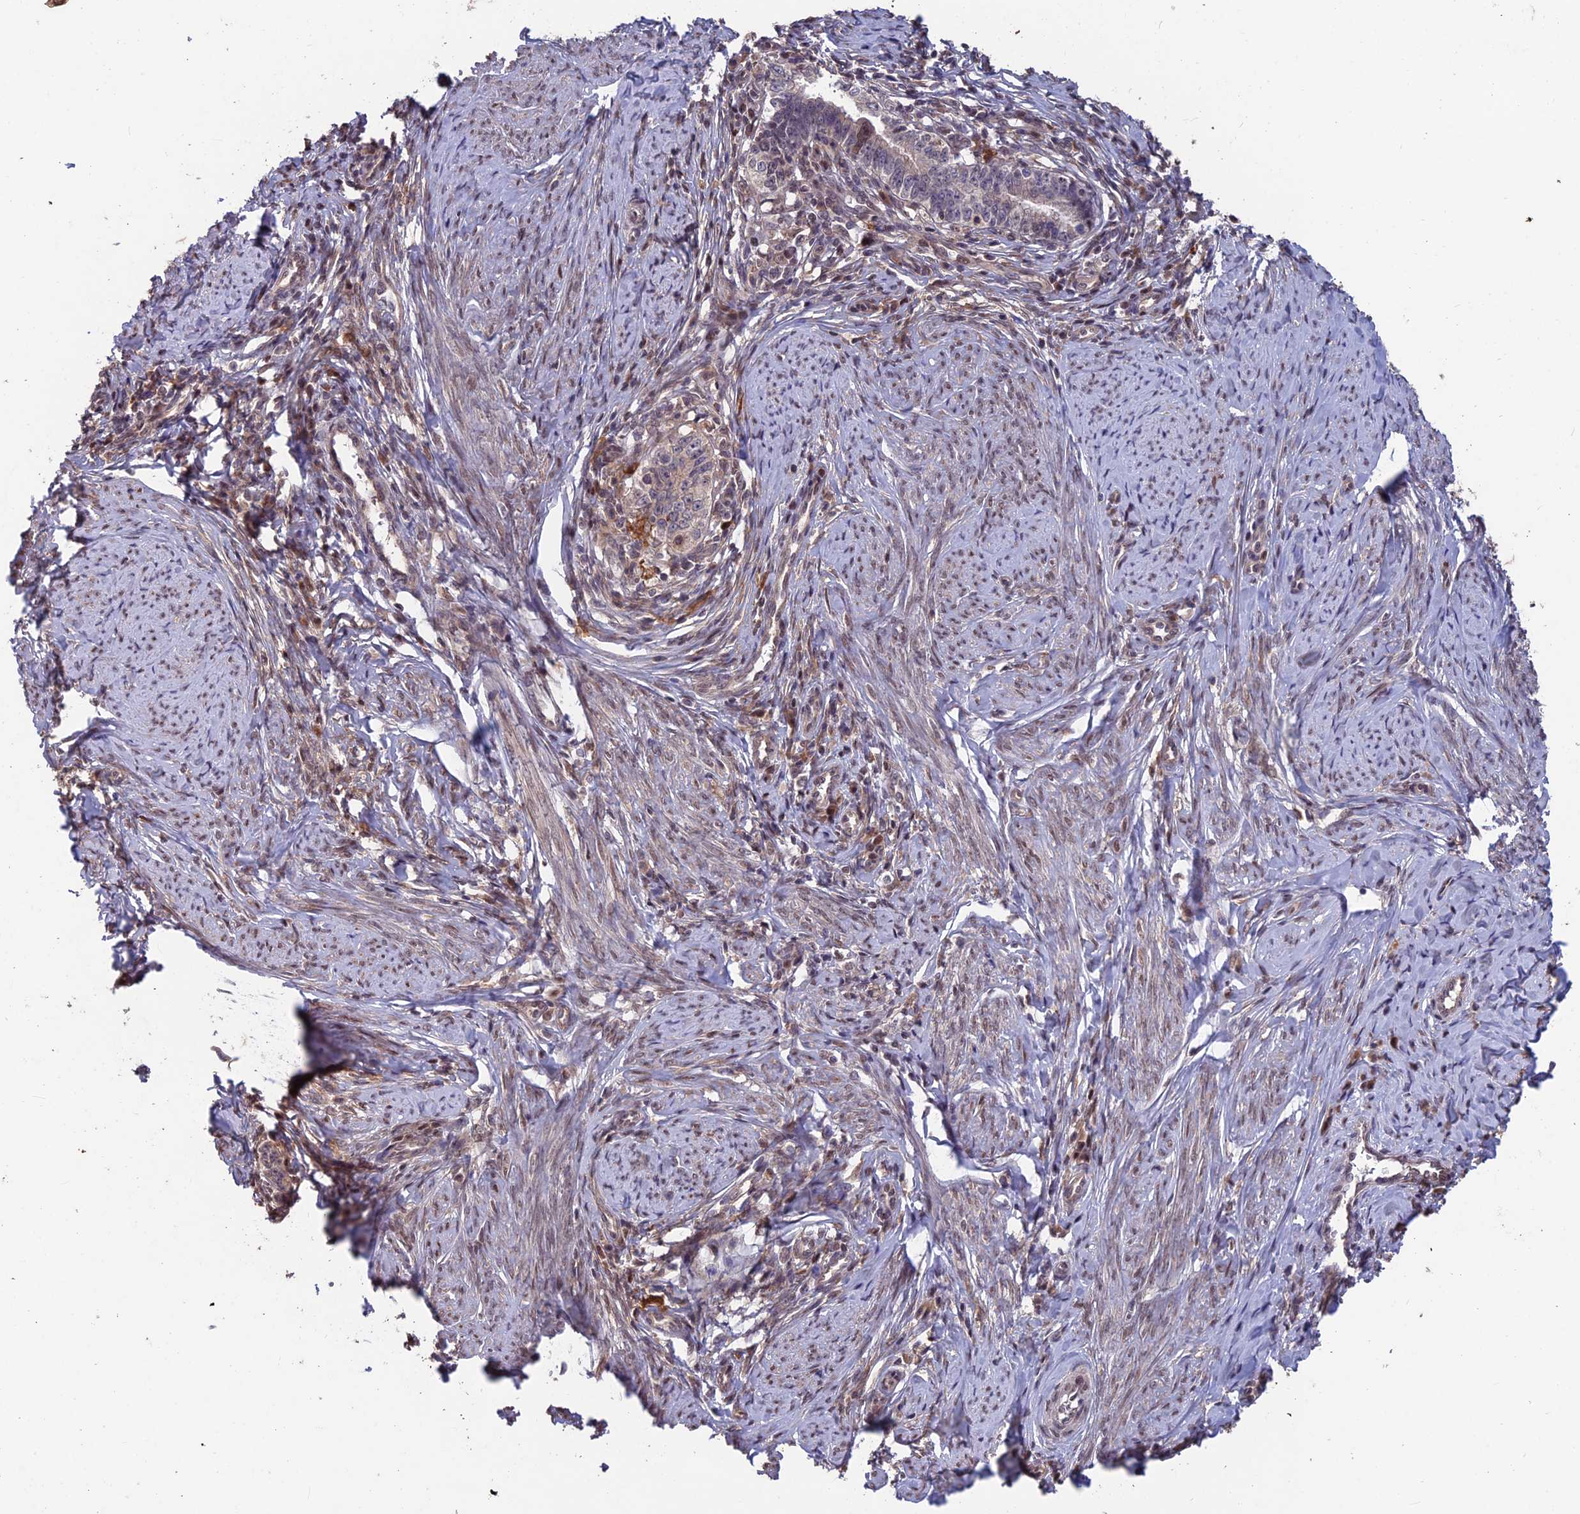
{"staining": {"intensity": "weak", "quantity": "25%-75%", "location": "nuclear"}, "tissue": "cervical cancer", "cell_type": "Tumor cells", "image_type": "cancer", "snomed": [{"axis": "morphology", "description": "Adenocarcinoma, NOS"}, {"axis": "topography", "description": "Cervix"}], "caption": "Immunohistochemistry (IHC) micrograph of neoplastic tissue: human cervical cancer stained using IHC demonstrates low levels of weak protein expression localized specifically in the nuclear of tumor cells, appearing as a nuclear brown color.", "gene": "MAST2", "patient": {"sex": "female", "age": 36}}